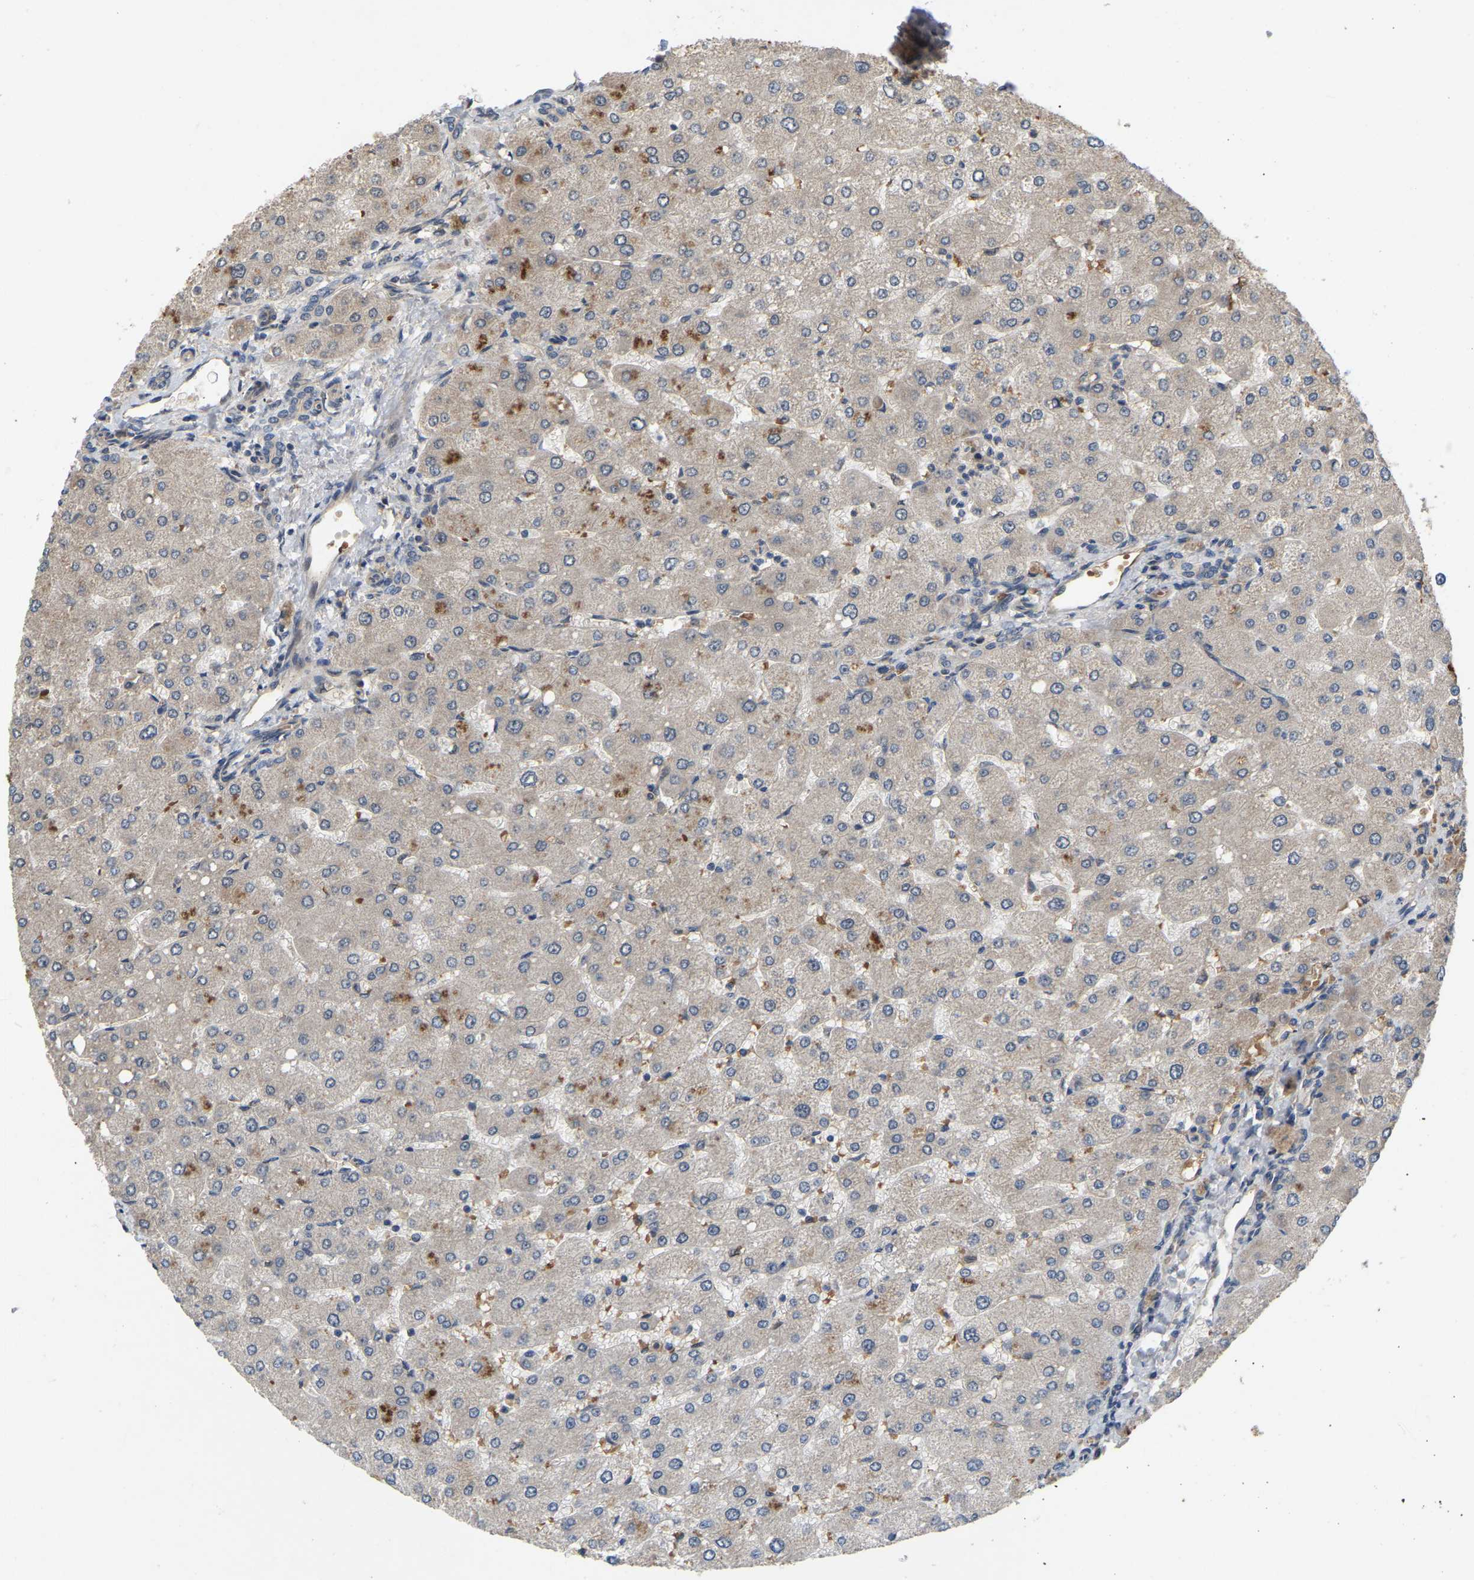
{"staining": {"intensity": "negative", "quantity": "none", "location": "none"}, "tissue": "liver", "cell_type": "Cholangiocytes", "image_type": "normal", "snomed": [{"axis": "morphology", "description": "Normal tissue, NOS"}, {"axis": "topography", "description": "Liver"}], "caption": "Unremarkable liver was stained to show a protein in brown. There is no significant expression in cholangiocytes. (DAB immunohistochemistry (IHC) visualized using brightfield microscopy, high magnification).", "gene": "LIMK2", "patient": {"sex": "male", "age": 55}}